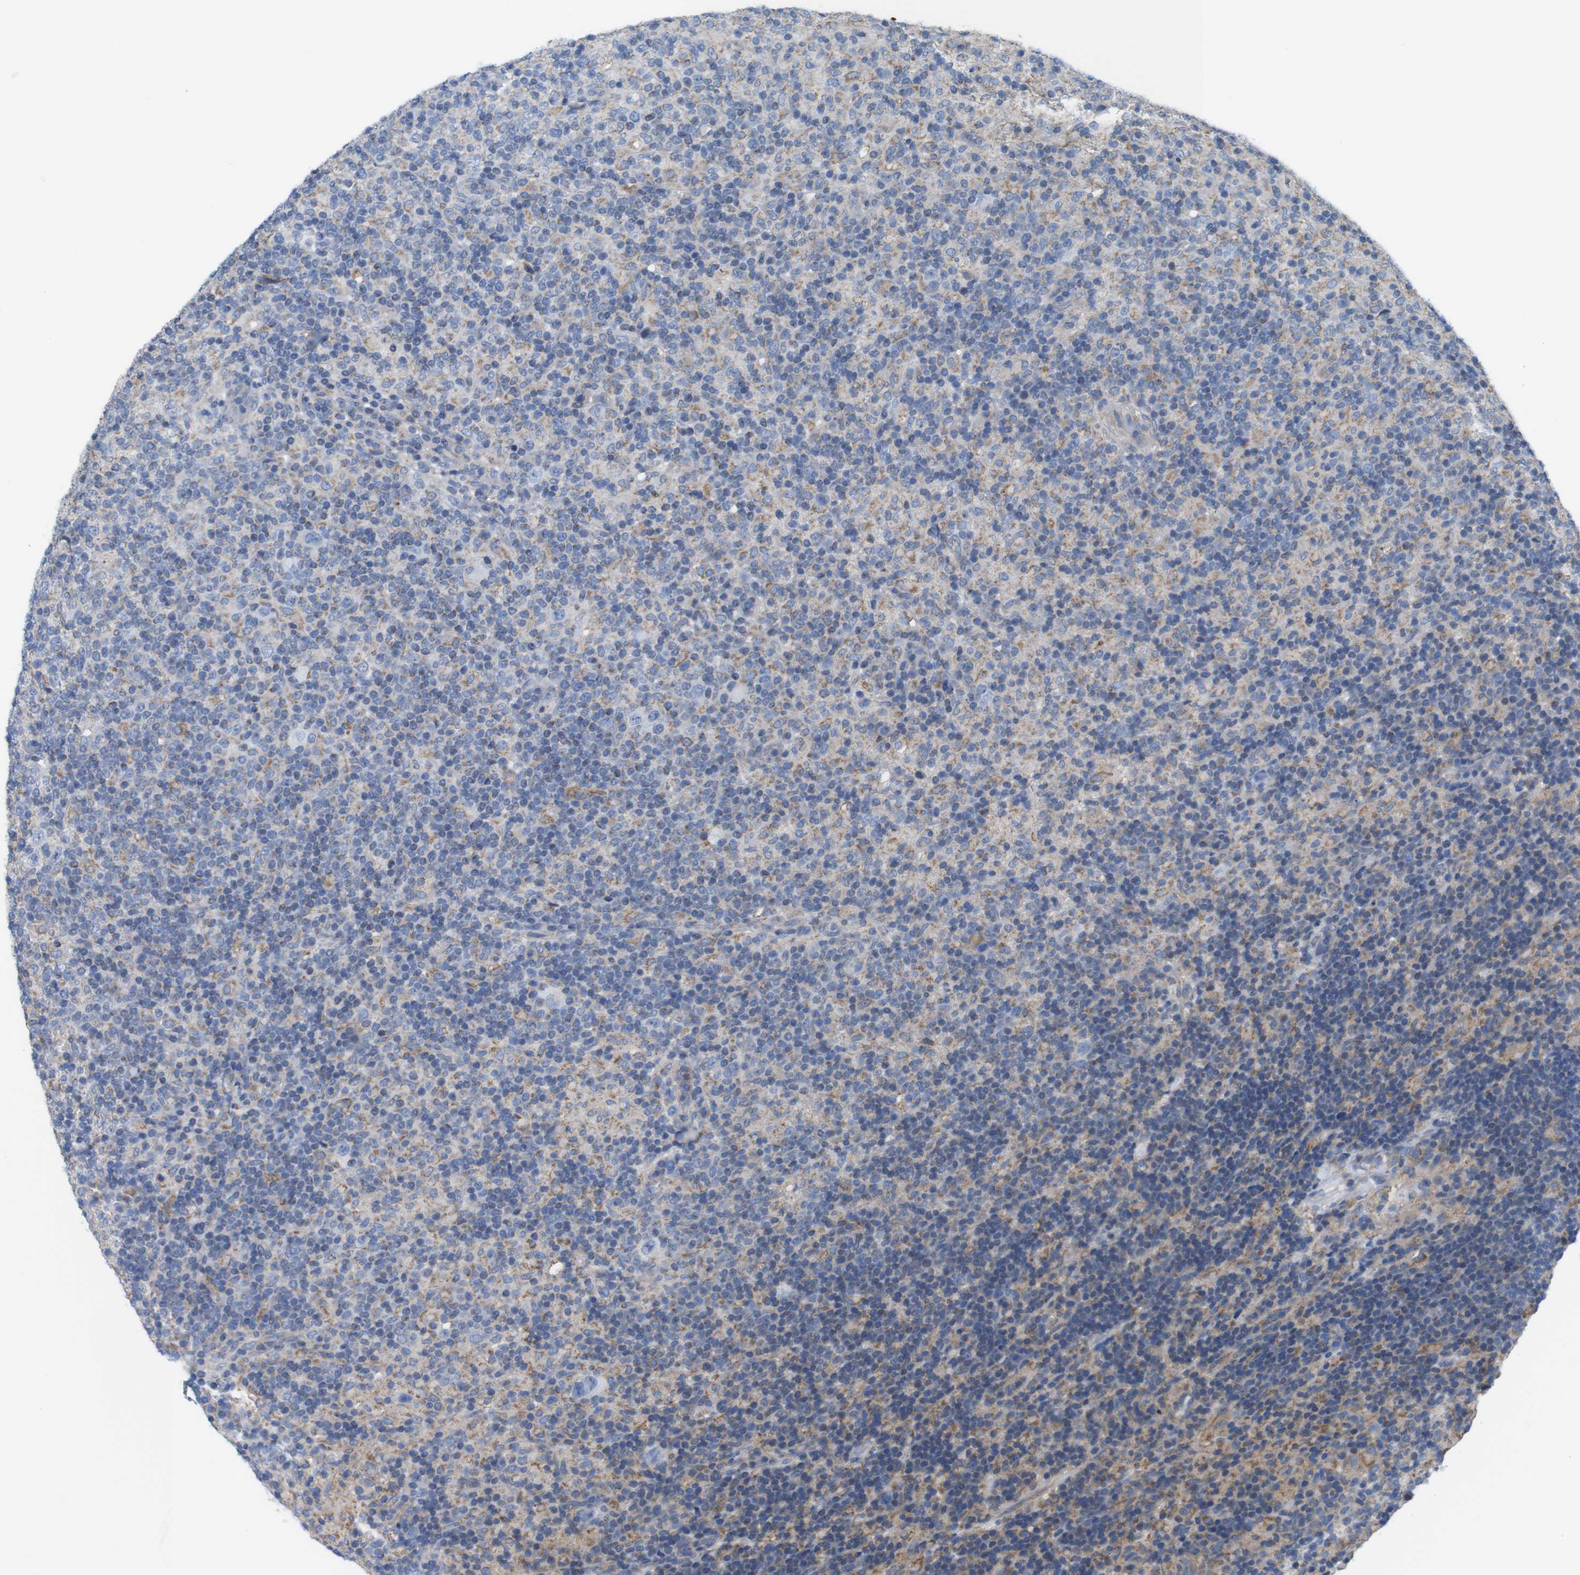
{"staining": {"intensity": "negative", "quantity": "none", "location": "none"}, "tissue": "lymphoma", "cell_type": "Tumor cells", "image_type": "cancer", "snomed": [{"axis": "morphology", "description": "Hodgkin's disease, NOS"}, {"axis": "topography", "description": "Lymph node"}], "caption": "Immunohistochemistry (IHC) histopathology image of Hodgkin's disease stained for a protein (brown), which reveals no staining in tumor cells.", "gene": "PDCD1LG2", "patient": {"sex": "male", "age": 70}}